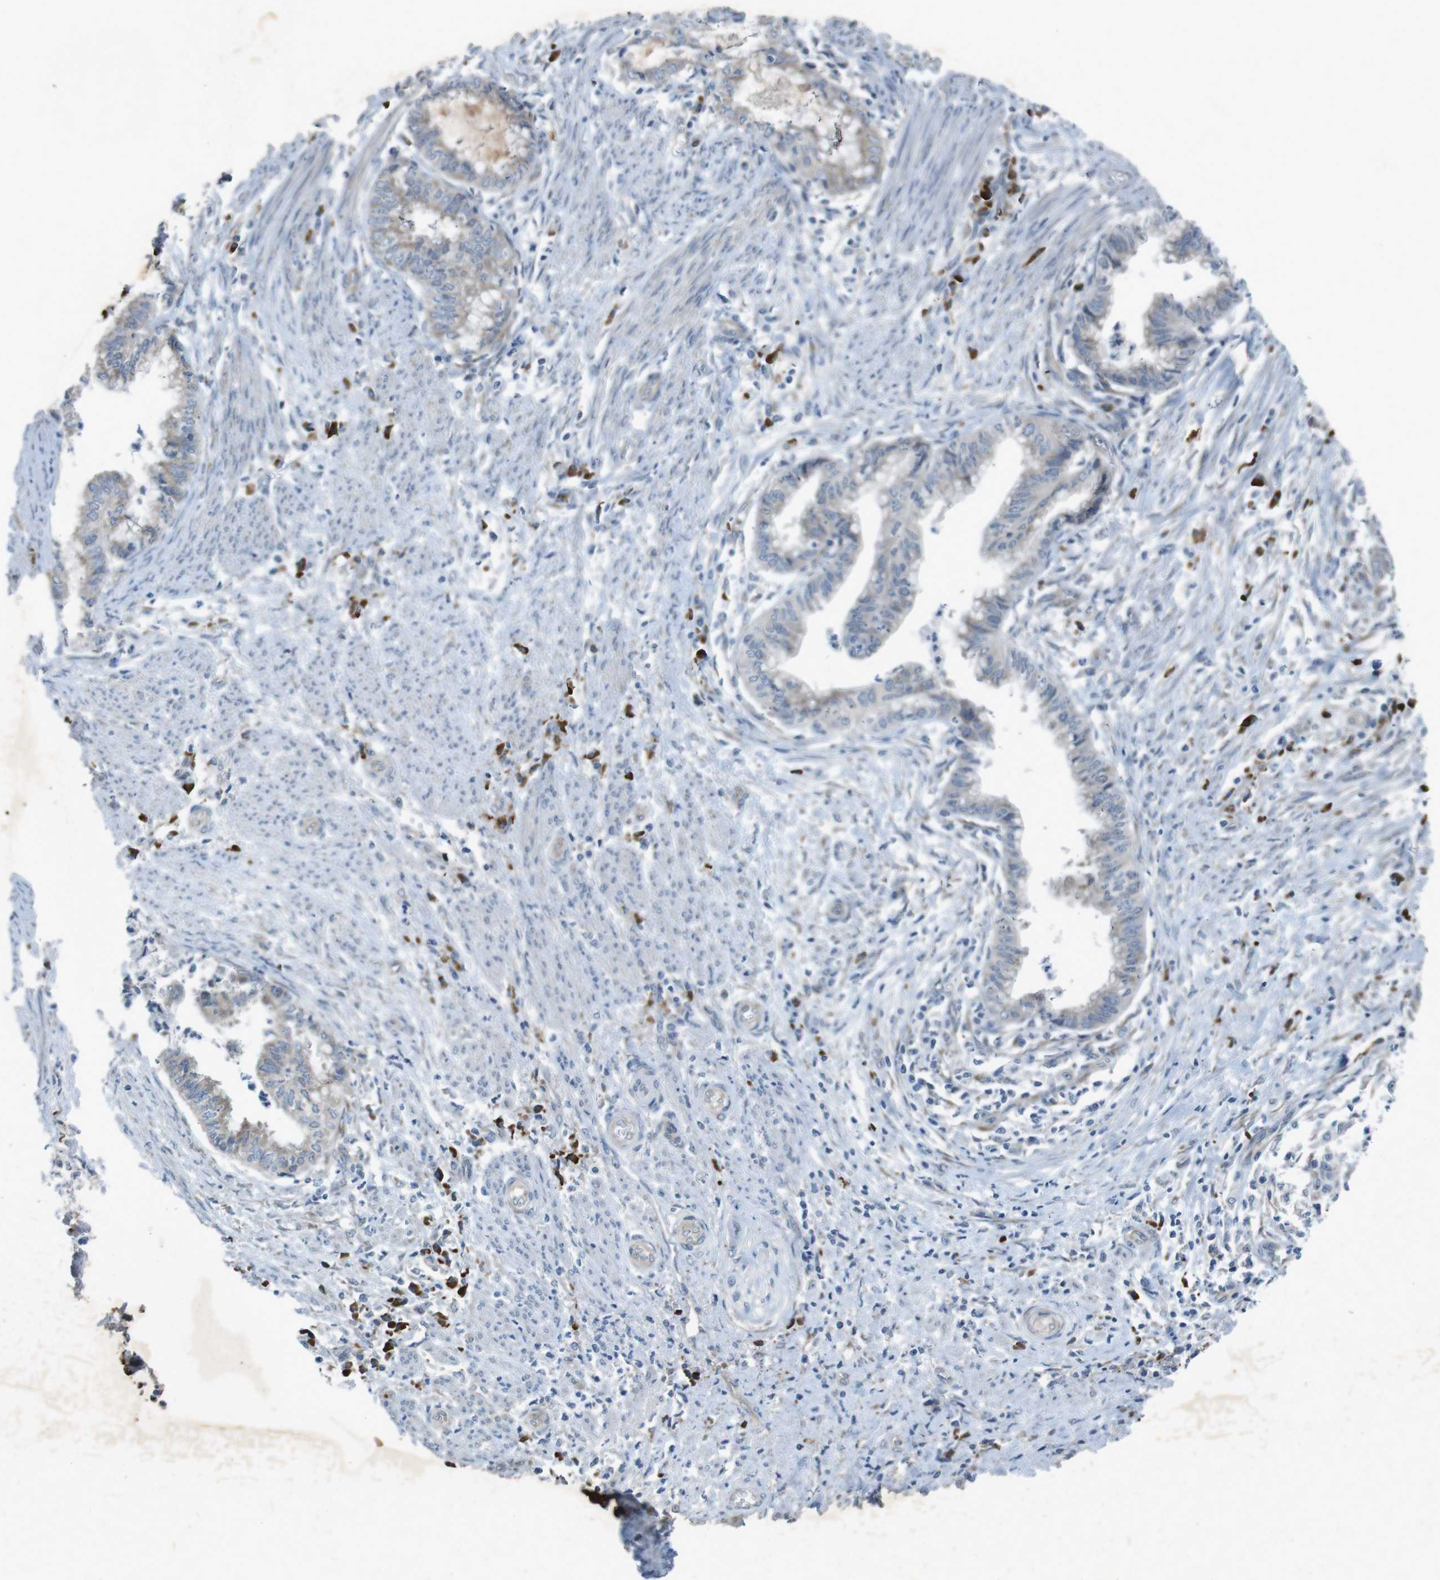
{"staining": {"intensity": "weak", "quantity": "<25%", "location": "cytoplasmic/membranous"}, "tissue": "endometrial cancer", "cell_type": "Tumor cells", "image_type": "cancer", "snomed": [{"axis": "morphology", "description": "Necrosis, NOS"}, {"axis": "morphology", "description": "Adenocarcinoma, NOS"}, {"axis": "topography", "description": "Endometrium"}], "caption": "Tumor cells are negative for protein expression in human endometrial cancer.", "gene": "FLCN", "patient": {"sex": "female", "age": 79}}